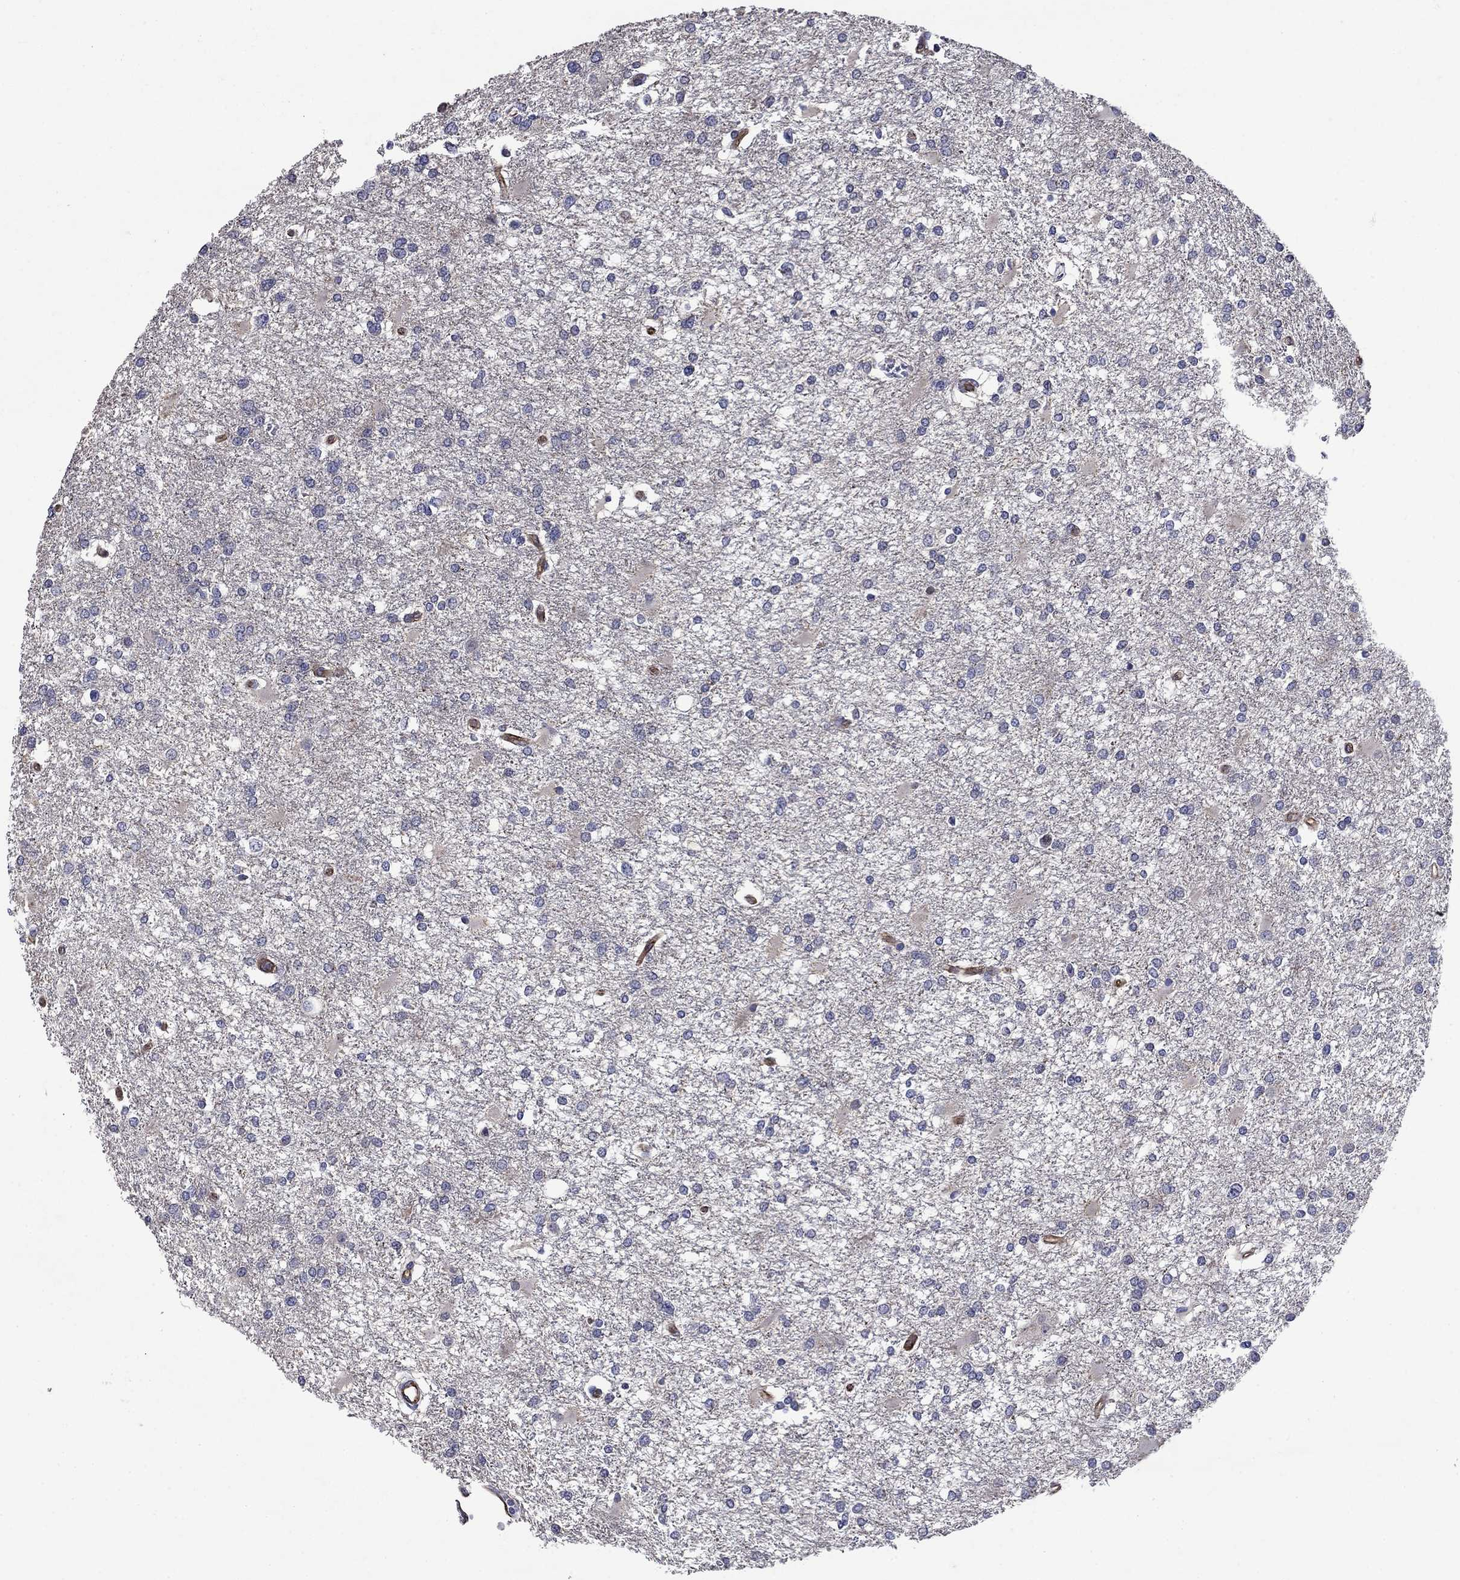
{"staining": {"intensity": "negative", "quantity": "none", "location": "none"}, "tissue": "glioma", "cell_type": "Tumor cells", "image_type": "cancer", "snomed": [{"axis": "morphology", "description": "Glioma, malignant, High grade"}, {"axis": "topography", "description": "Cerebral cortex"}], "caption": "This is a photomicrograph of immunohistochemistry (IHC) staining of high-grade glioma (malignant), which shows no positivity in tumor cells.", "gene": "SLC7A1", "patient": {"sex": "male", "age": 79}}